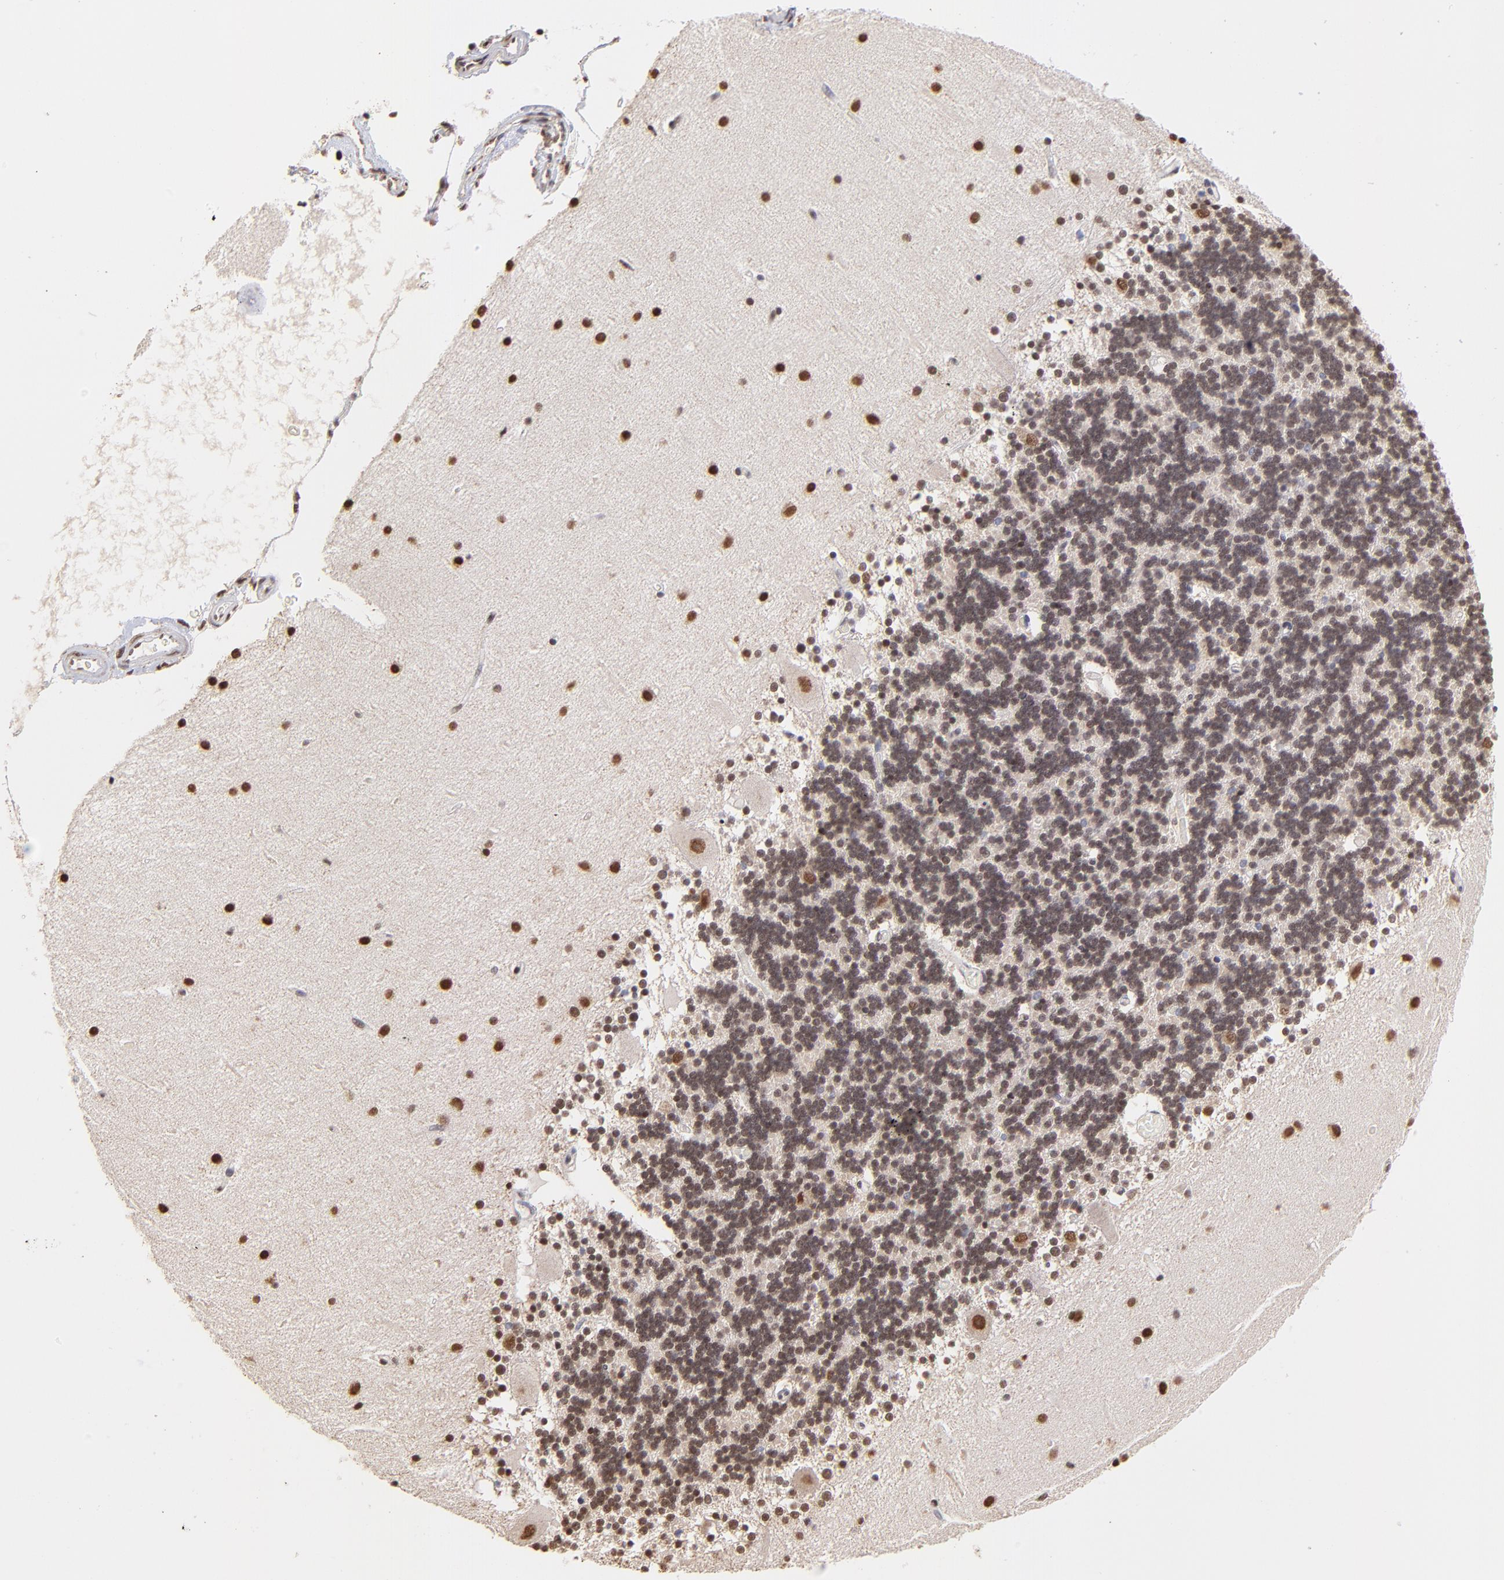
{"staining": {"intensity": "weak", "quantity": ">75%", "location": "nuclear"}, "tissue": "cerebellum", "cell_type": "Cells in granular layer", "image_type": "normal", "snomed": [{"axis": "morphology", "description": "Normal tissue, NOS"}, {"axis": "topography", "description": "Cerebellum"}], "caption": "A high-resolution histopathology image shows immunohistochemistry staining of normal cerebellum, which exhibits weak nuclear positivity in about >75% of cells in granular layer. (Stains: DAB (3,3'-diaminobenzidine) in brown, nuclei in blue, Microscopy: brightfield microscopy at high magnification).", "gene": "ZNF670", "patient": {"sex": "female", "age": 54}}